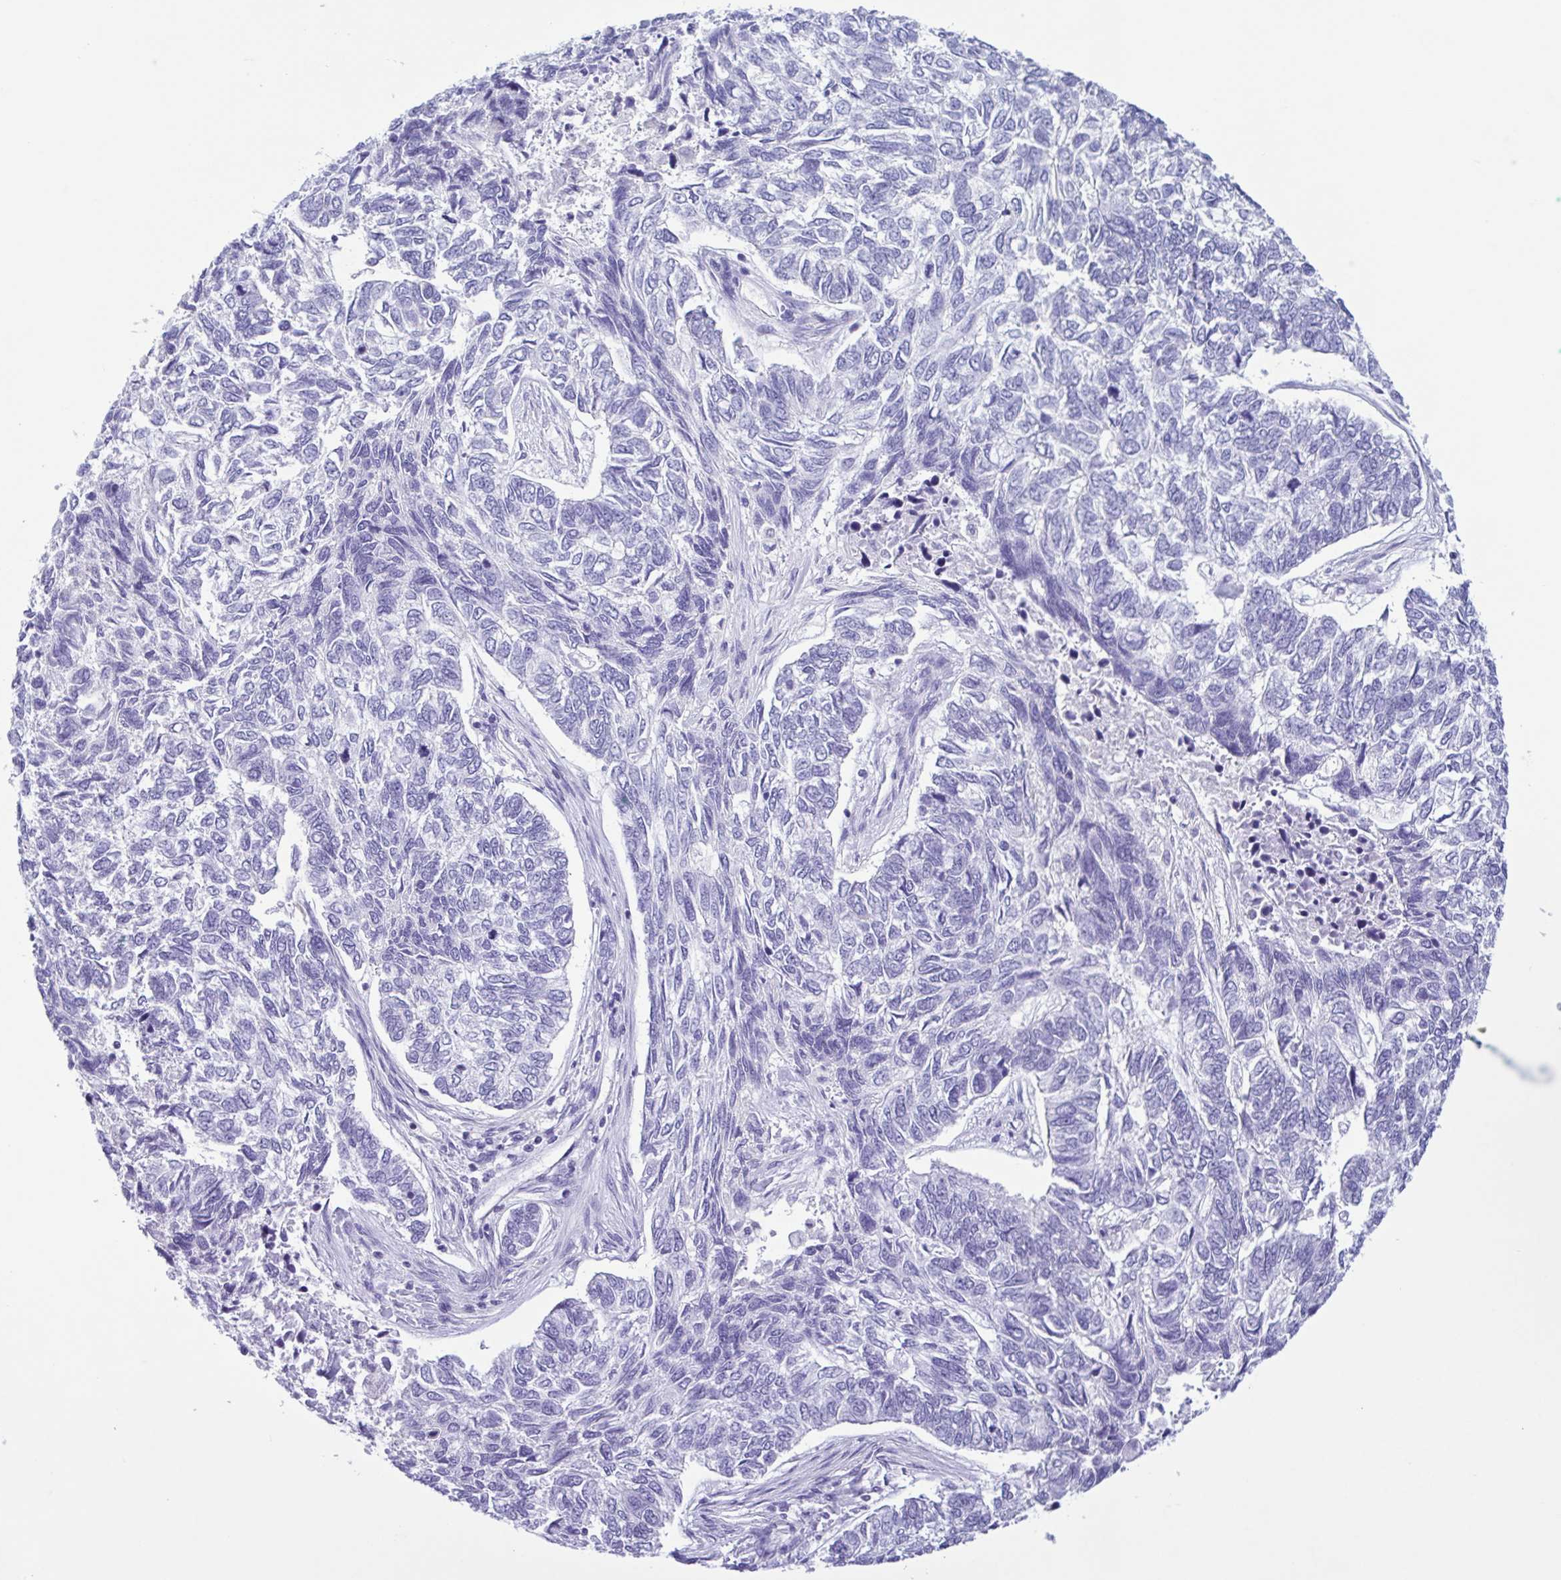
{"staining": {"intensity": "negative", "quantity": "none", "location": "none"}, "tissue": "skin cancer", "cell_type": "Tumor cells", "image_type": "cancer", "snomed": [{"axis": "morphology", "description": "Basal cell carcinoma"}, {"axis": "topography", "description": "Skin"}], "caption": "DAB (3,3'-diaminobenzidine) immunohistochemical staining of human skin basal cell carcinoma exhibits no significant expression in tumor cells.", "gene": "INAFM1", "patient": {"sex": "female", "age": 65}}